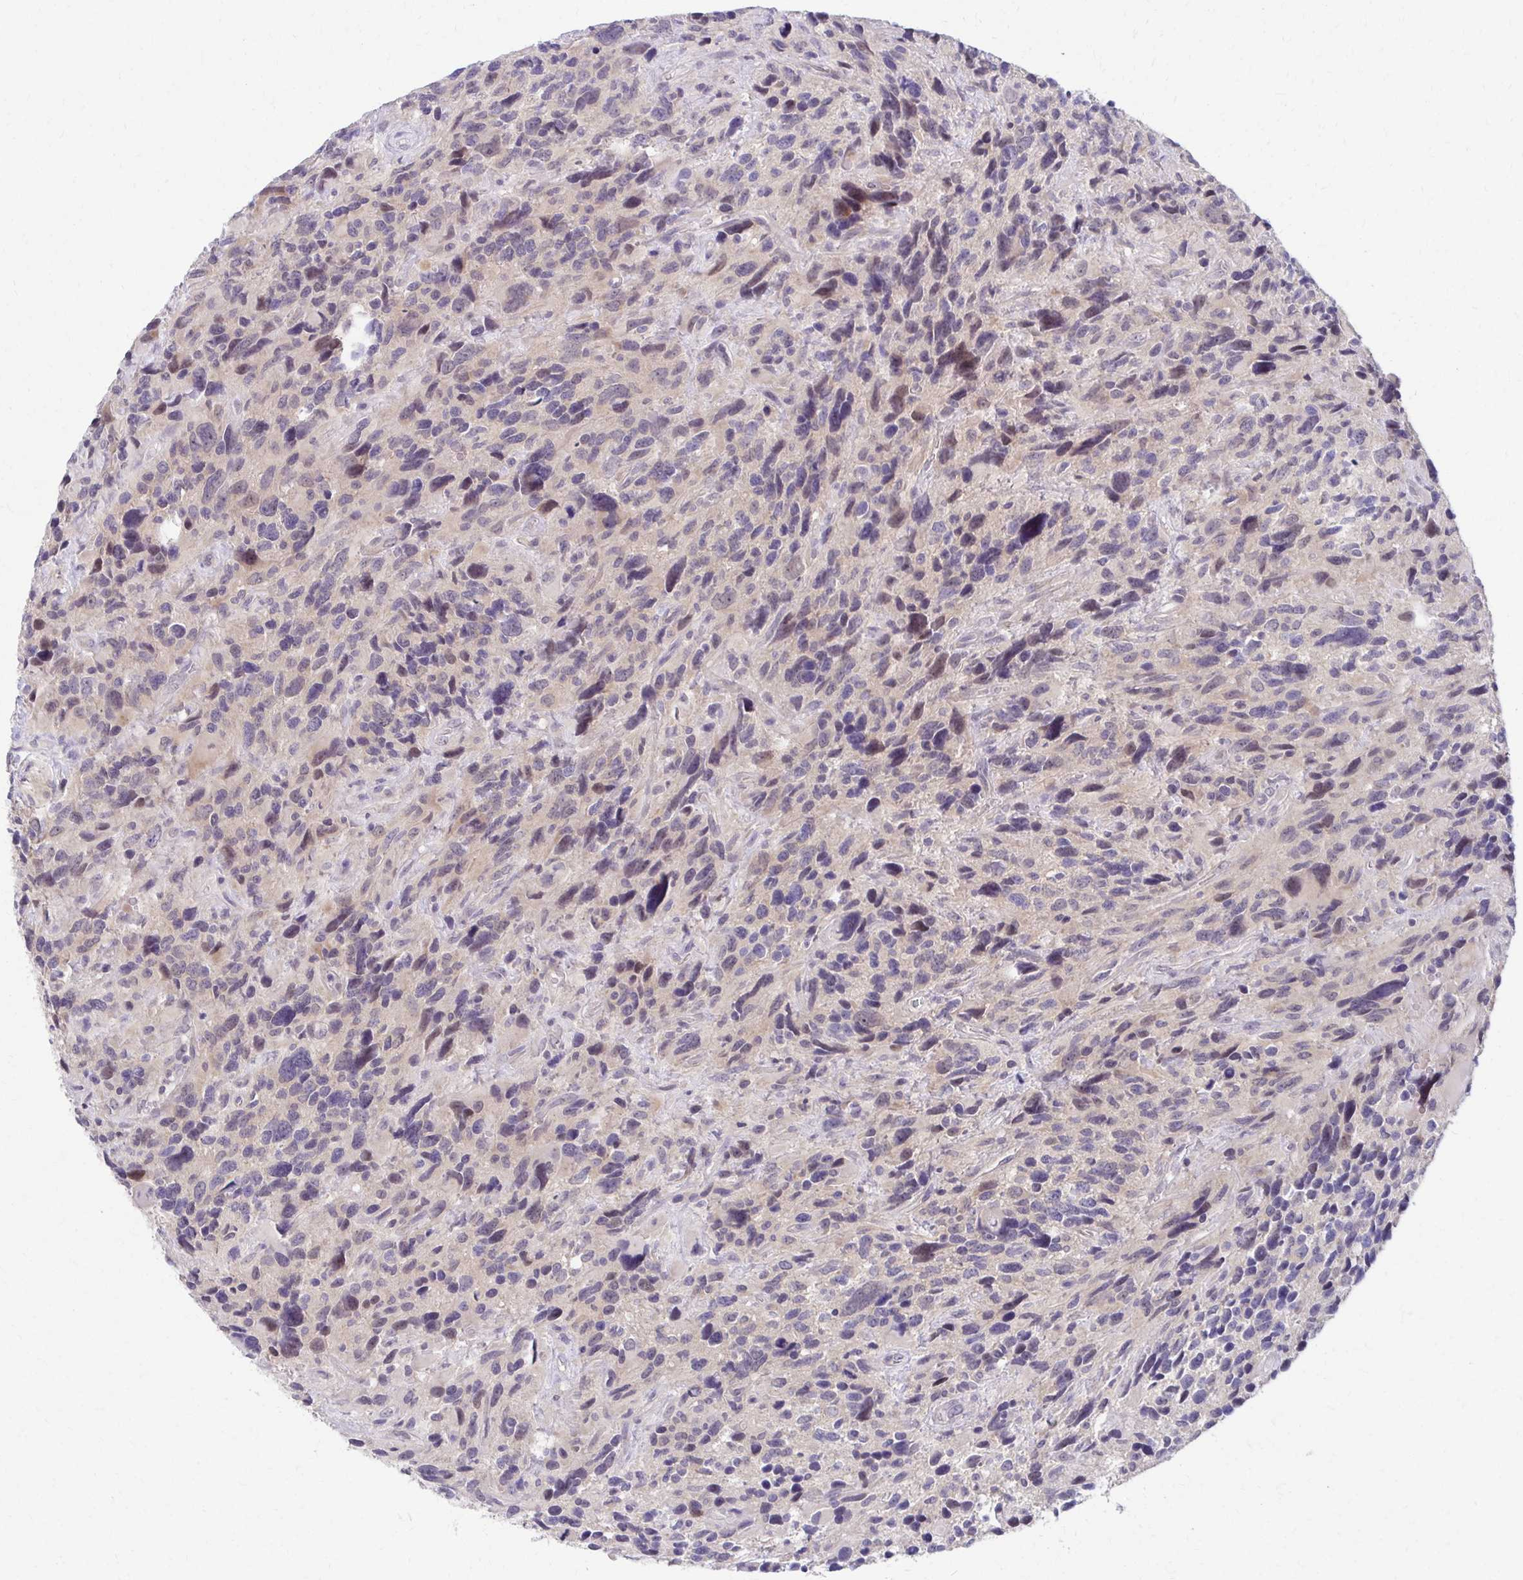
{"staining": {"intensity": "weak", "quantity": "<25%", "location": "nuclear"}, "tissue": "glioma", "cell_type": "Tumor cells", "image_type": "cancer", "snomed": [{"axis": "morphology", "description": "Glioma, malignant, High grade"}, {"axis": "topography", "description": "Brain"}], "caption": "IHC micrograph of human glioma stained for a protein (brown), which shows no positivity in tumor cells. (Brightfield microscopy of DAB (3,3'-diaminobenzidine) immunohistochemistry at high magnification).", "gene": "C1QTNF2", "patient": {"sex": "male", "age": 46}}